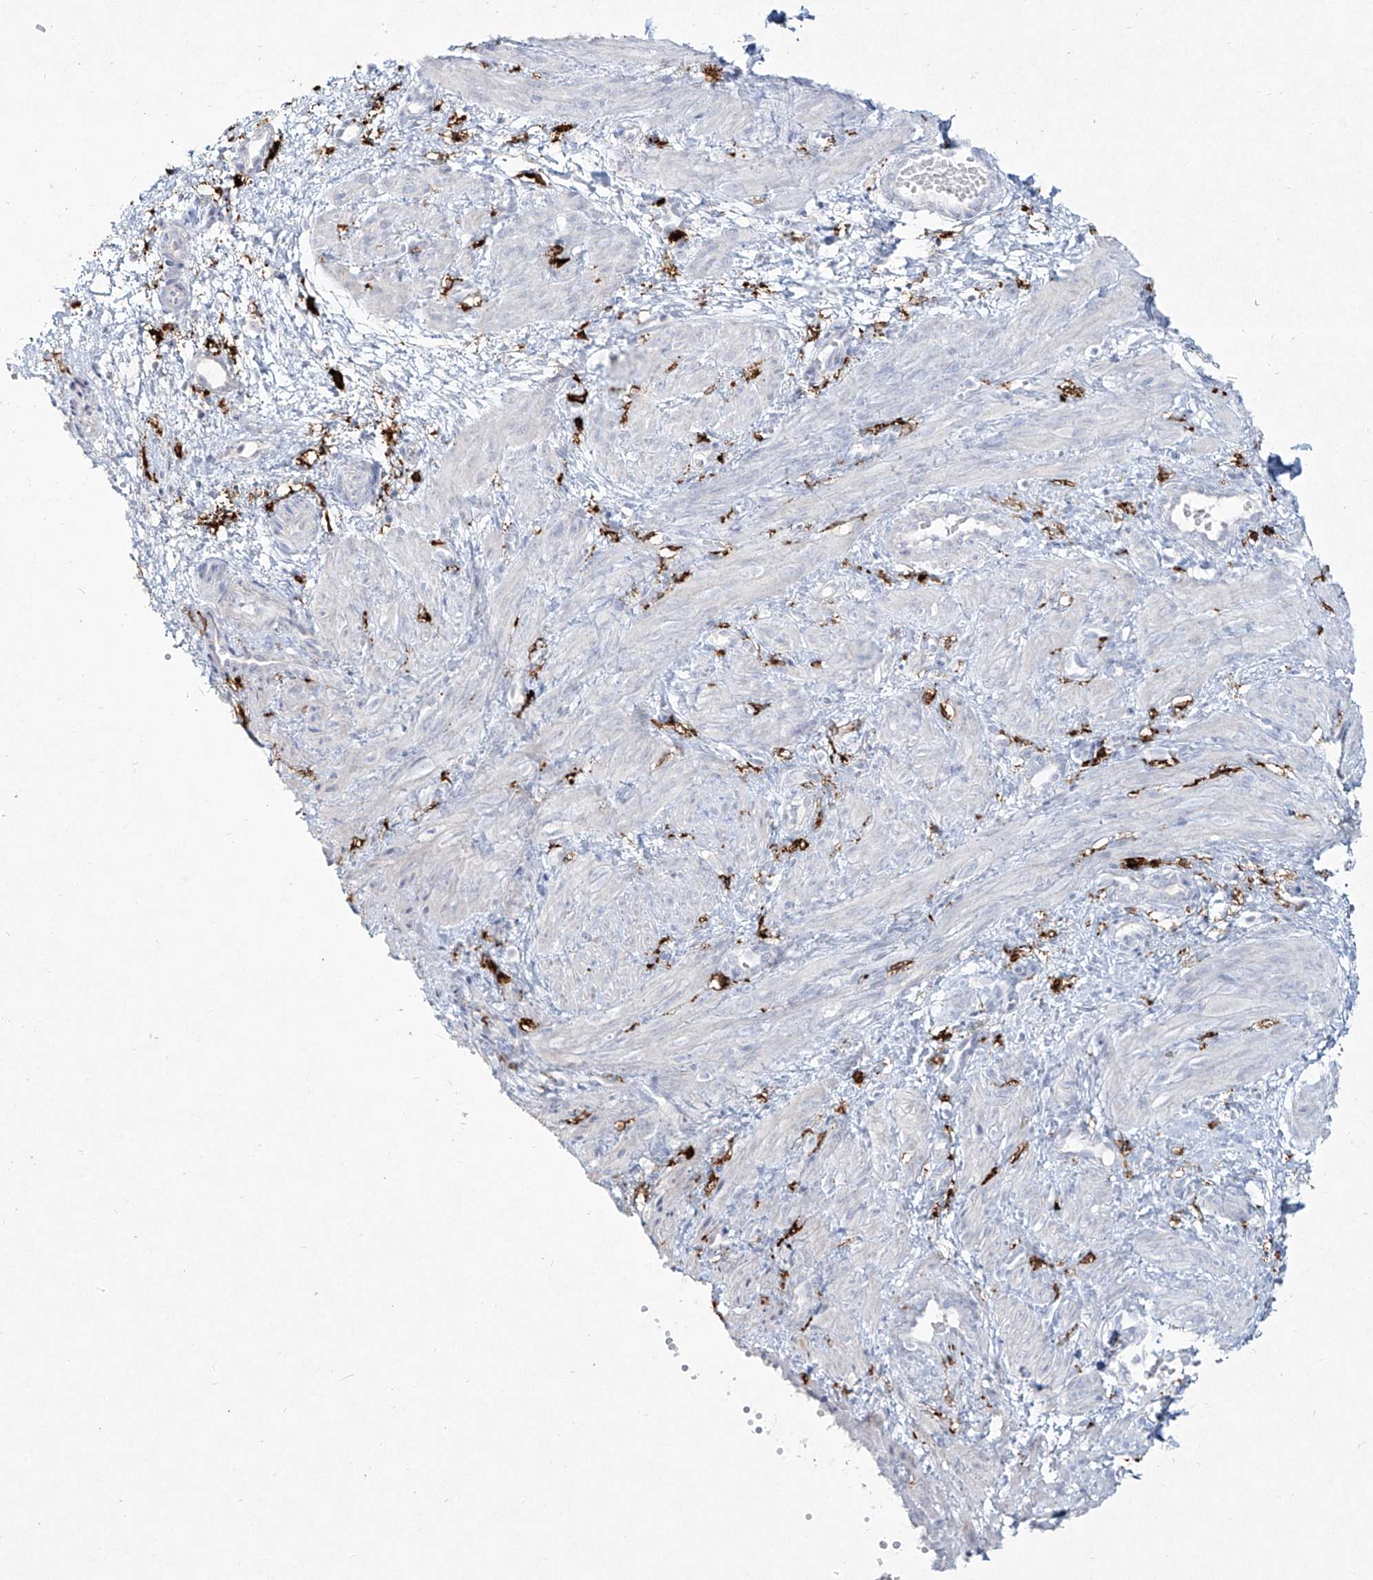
{"staining": {"intensity": "negative", "quantity": "none", "location": "none"}, "tissue": "smooth muscle", "cell_type": "Smooth muscle cells", "image_type": "normal", "snomed": [{"axis": "morphology", "description": "Normal tissue, NOS"}, {"axis": "topography", "description": "Endometrium"}], "caption": "DAB (3,3'-diaminobenzidine) immunohistochemical staining of unremarkable smooth muscle exhibits no significant positivity in smooth muscle cells. (DAB (3,3'-diaminobenzidine) immunohistochemistry (IHC) with hematoxylin counter stain).", "gene": "CD209", "patient": {"sex": "female", "age": 33}}